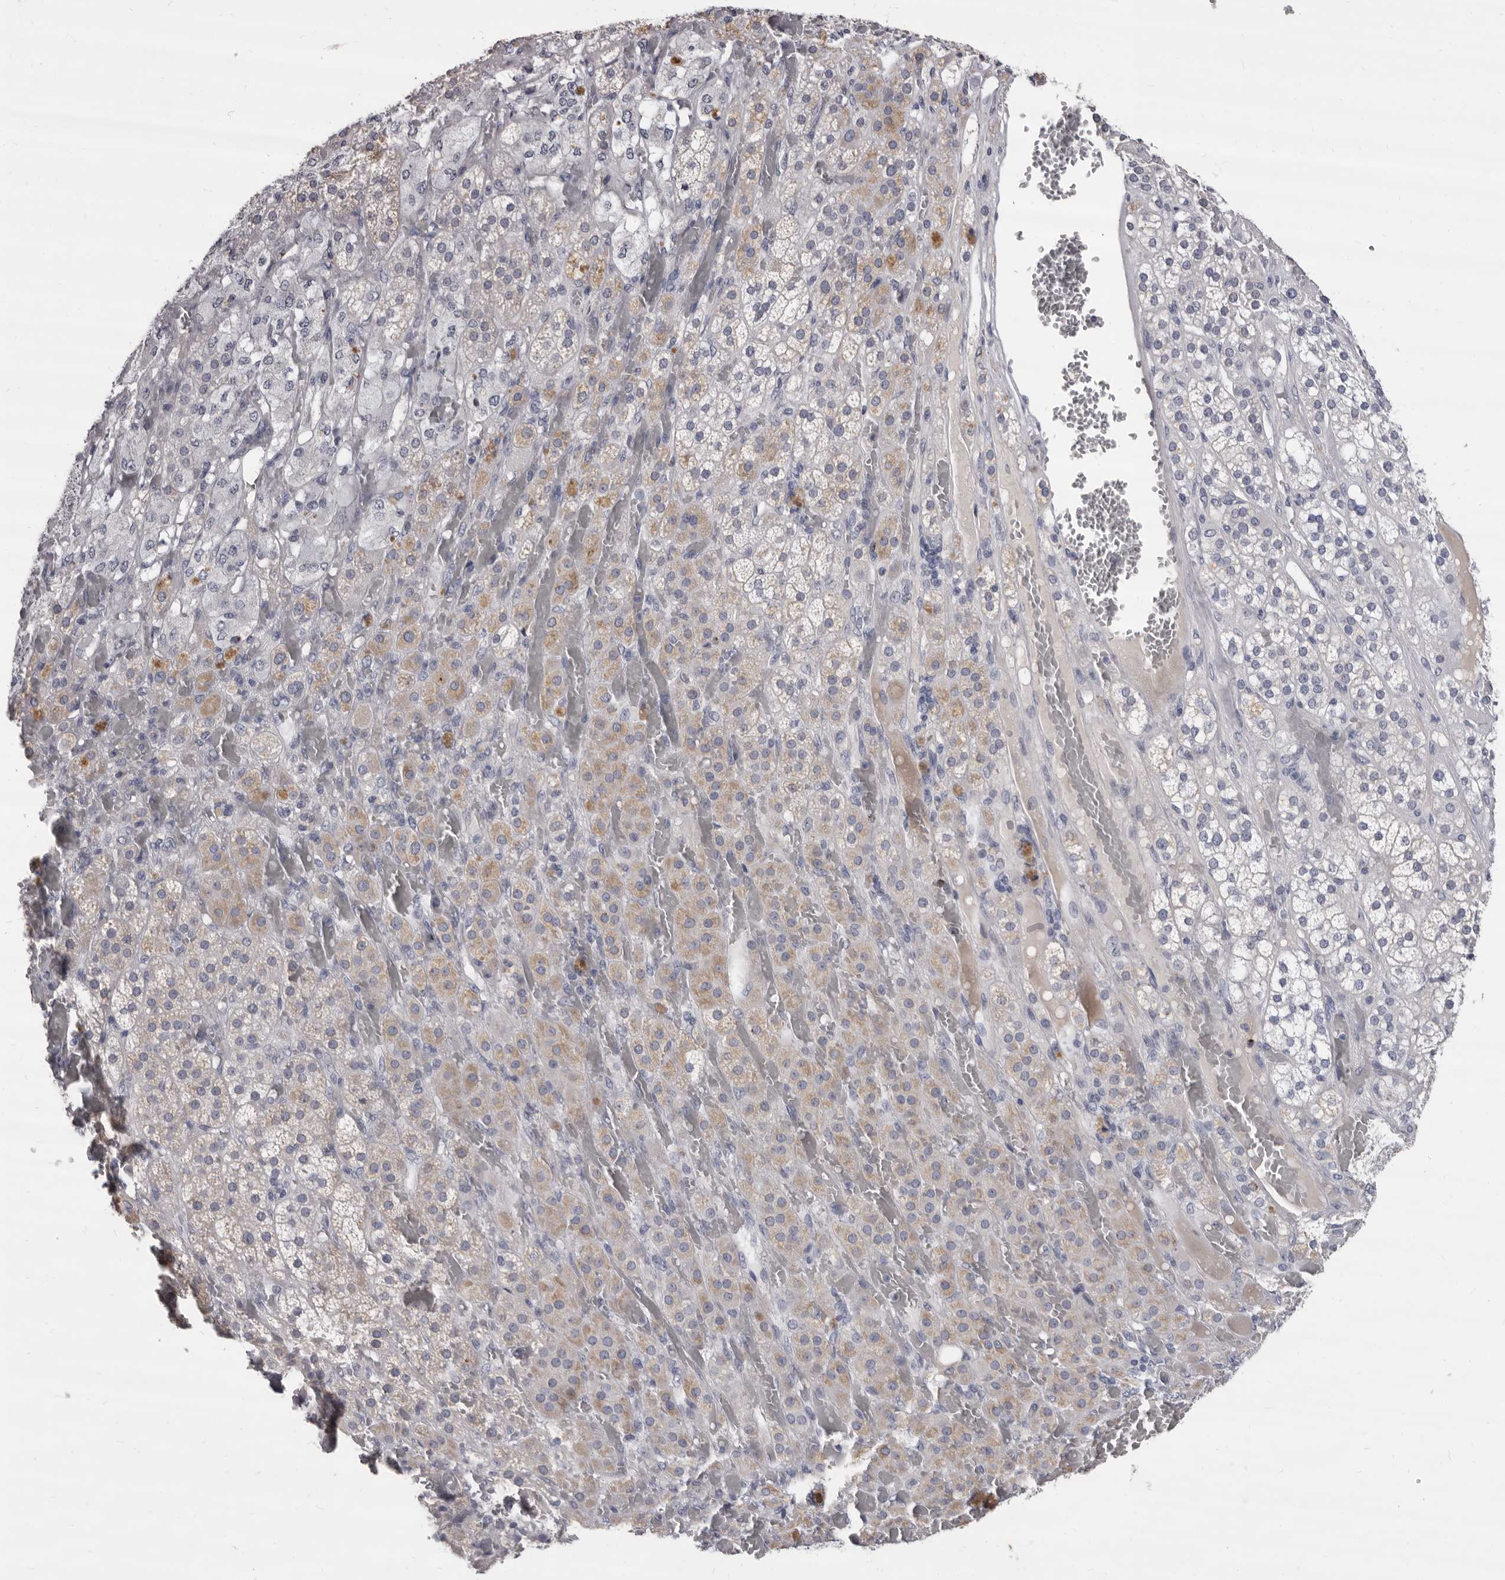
{"staining": {"intensity": "weak", "quantity": "<25%", "location": "cytoplasmic/membranous"}, "tissue": "adrenal gland", "cell_type": "Glandular cells", "image_type": "normal", "snomed": [{"axis": "morphology", "description": "Normal tissue, NOS"}, {"axis": "topography", "description": "Adrenal gland"}], "caption": "The photomicrograph displays no staining of glandular cells in normal adrenal gland.", "gene": "GZMH", "patient": {"sex": "female", "age": 59}}